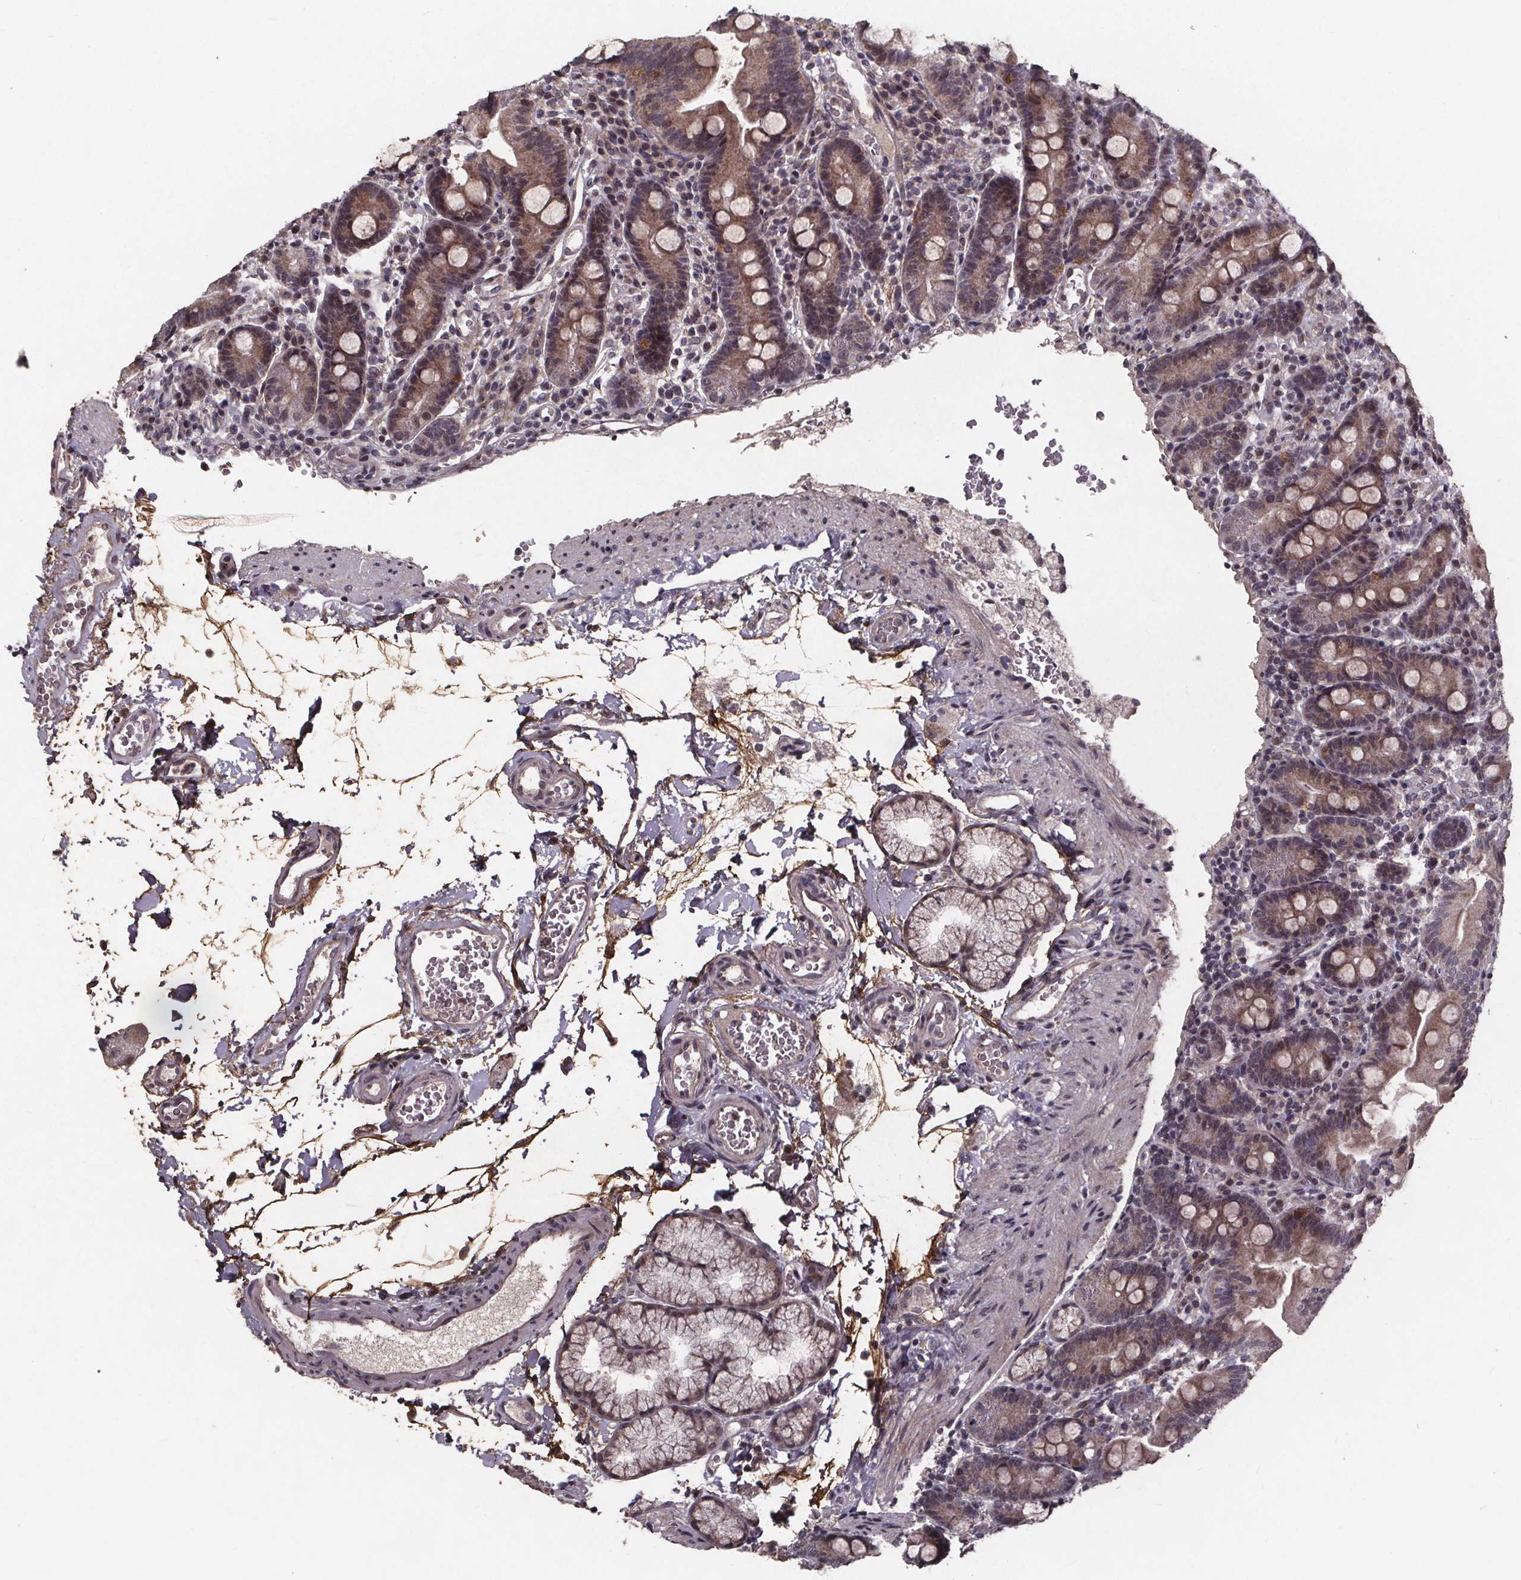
{"staining": {"intensity": "weak", "quantity": "25%-75%", "location": "cytoplasmic/membranous"}, "tissue": "duodenum", "cell_type": "Glandular cells", "image_type": "normal", "snomed": [{"axis": "morphology", "description": "Normal tissue, NOS"}, {"axis": "topography", "description": "Duodenum"}], "caption": "Approximately 25%-75% of glandular cells in benign human duodenum display weak cytoplasmic/membranous protein positivity as visualized by brown immunohistochemical staining.", "gene": "GPX3", "patient": {"sex": "male", "age": 59}}